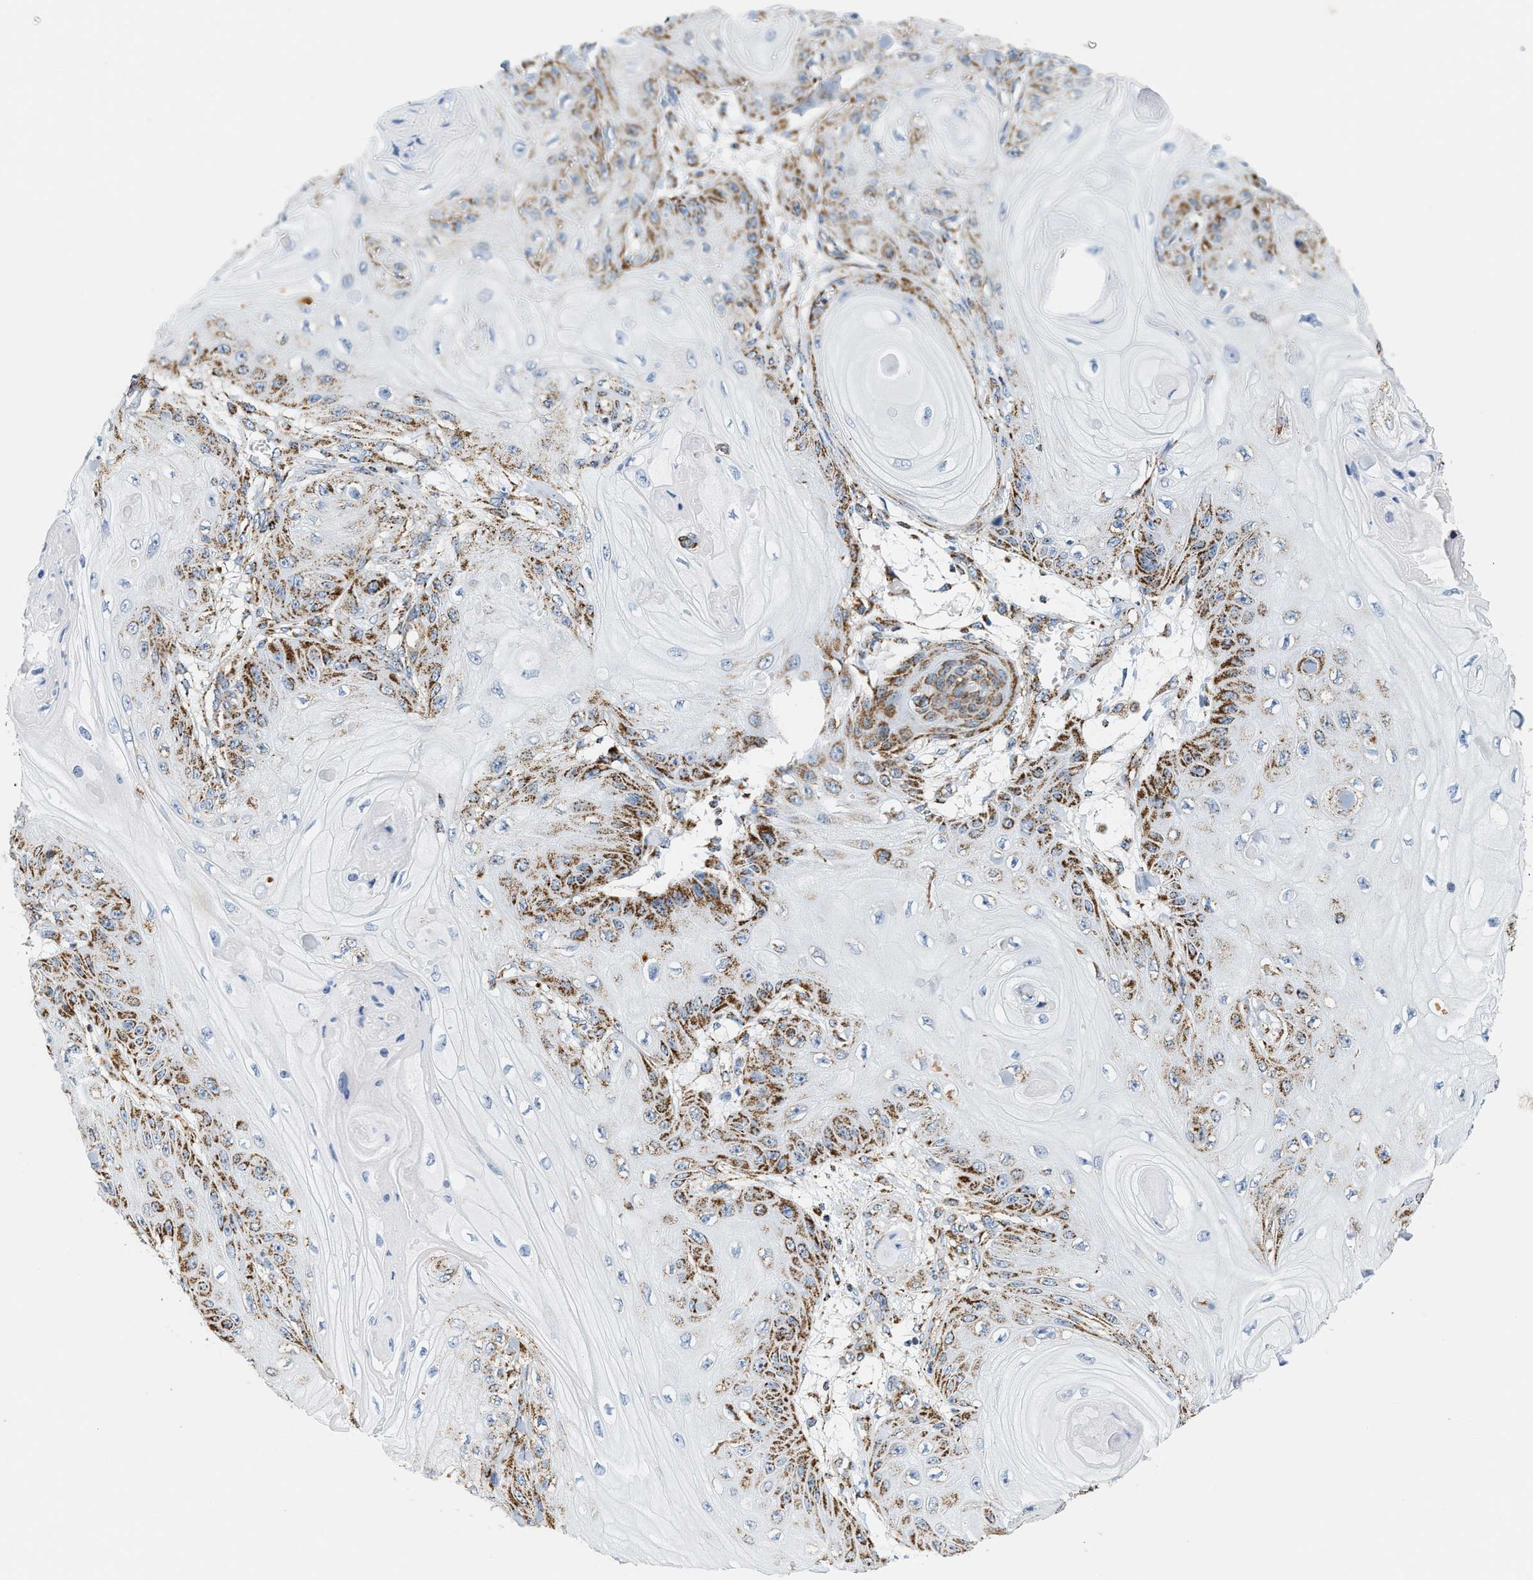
{"staining": {"intensity": "moderate", "quantity": "25%-75%", "location": "cytoplasmic/membranous"}, "tissue": "skin cancer", "cell_type": "Tumor cells", "image_type": "cancer", "snomed": [{"axis": "morphology", "description": "Squamous cell carcinoma, NOS"}, {"axis": "topography", "description": "Skin"}], "caption": "About 25%-75% of tumor cells in skin cancer demonstrate moderate cytoplasmic/membranous protein positivity as visualized by brown immunohistochemical staining.", "gene": "SHMT2", "patient": {"sex": "male", "age": 74}}